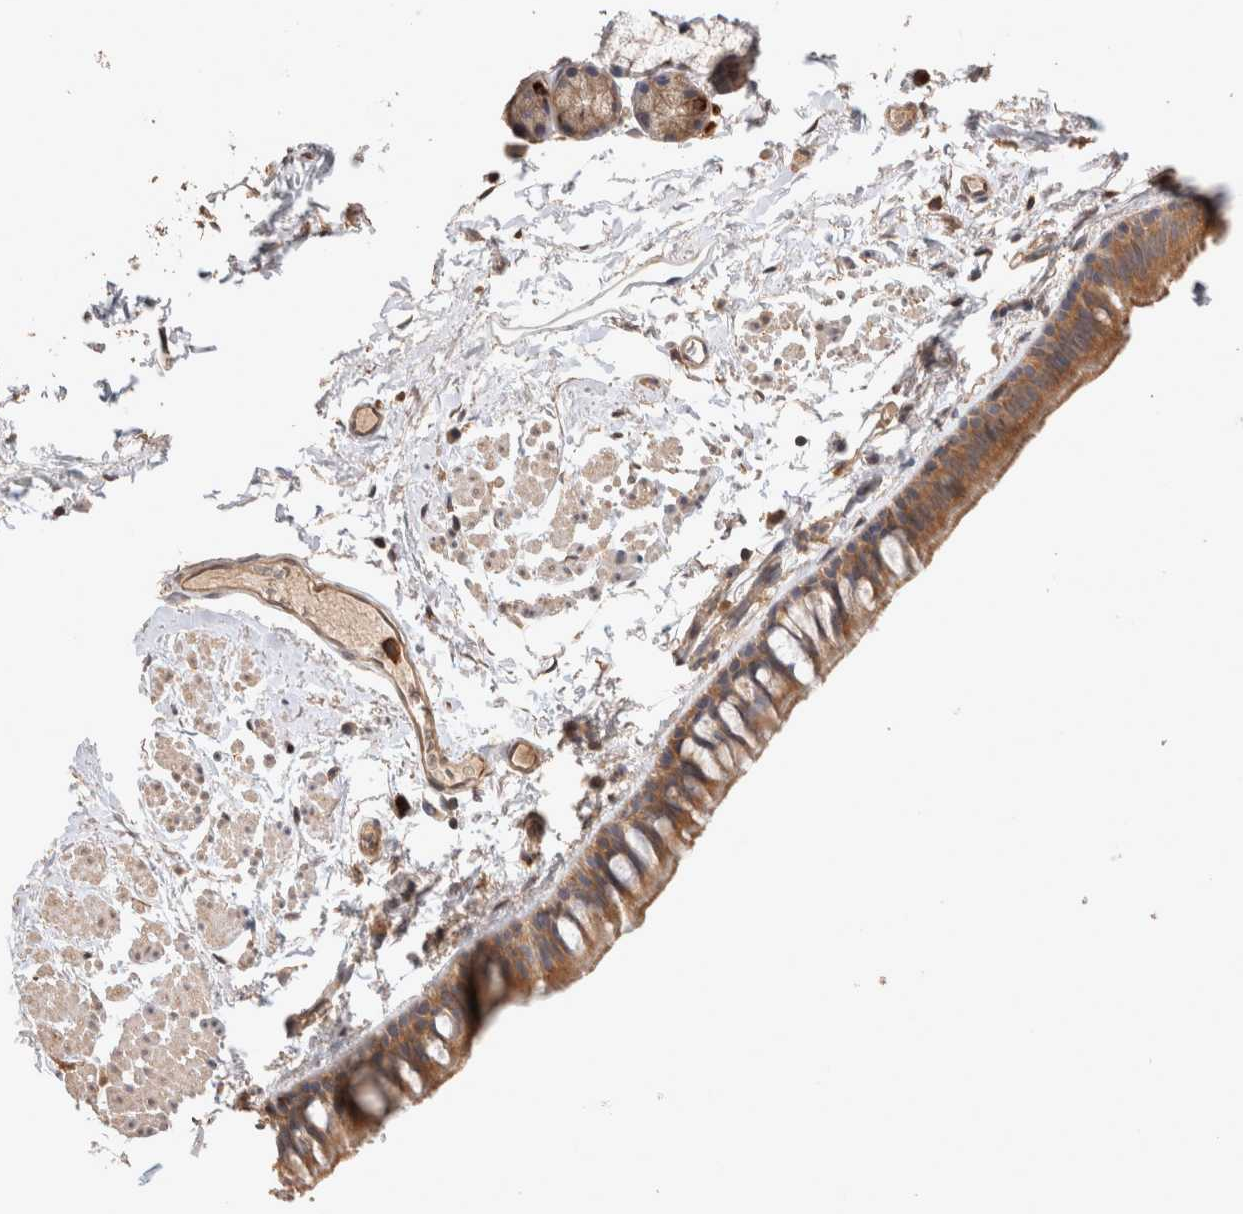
{"staining": {"intensity": "moderate", "quantity": ">75%", "location": "cytoplasmic/membranous"}, "tissue": "bronchus", "cell_type": "Respiratory epithelial cells", "image_type": "normal", "snomed": [{"axis": "morphology", "description": "Normal tissue, NOS"}, {"axis": "topography", "description": "Cartilage tissue"}, {"axis": "topography", "description": "Bronchus"}, {"axis": "topography", "description": "Lung"}], "caption": "Protein staining displays moderate cytoplasmic/membranous staining in approximately >75% of respiratory epithelial cells in unremarkable bronchus.", "gene": "HROB", "patient": {"sex": "male", "age": 64}}